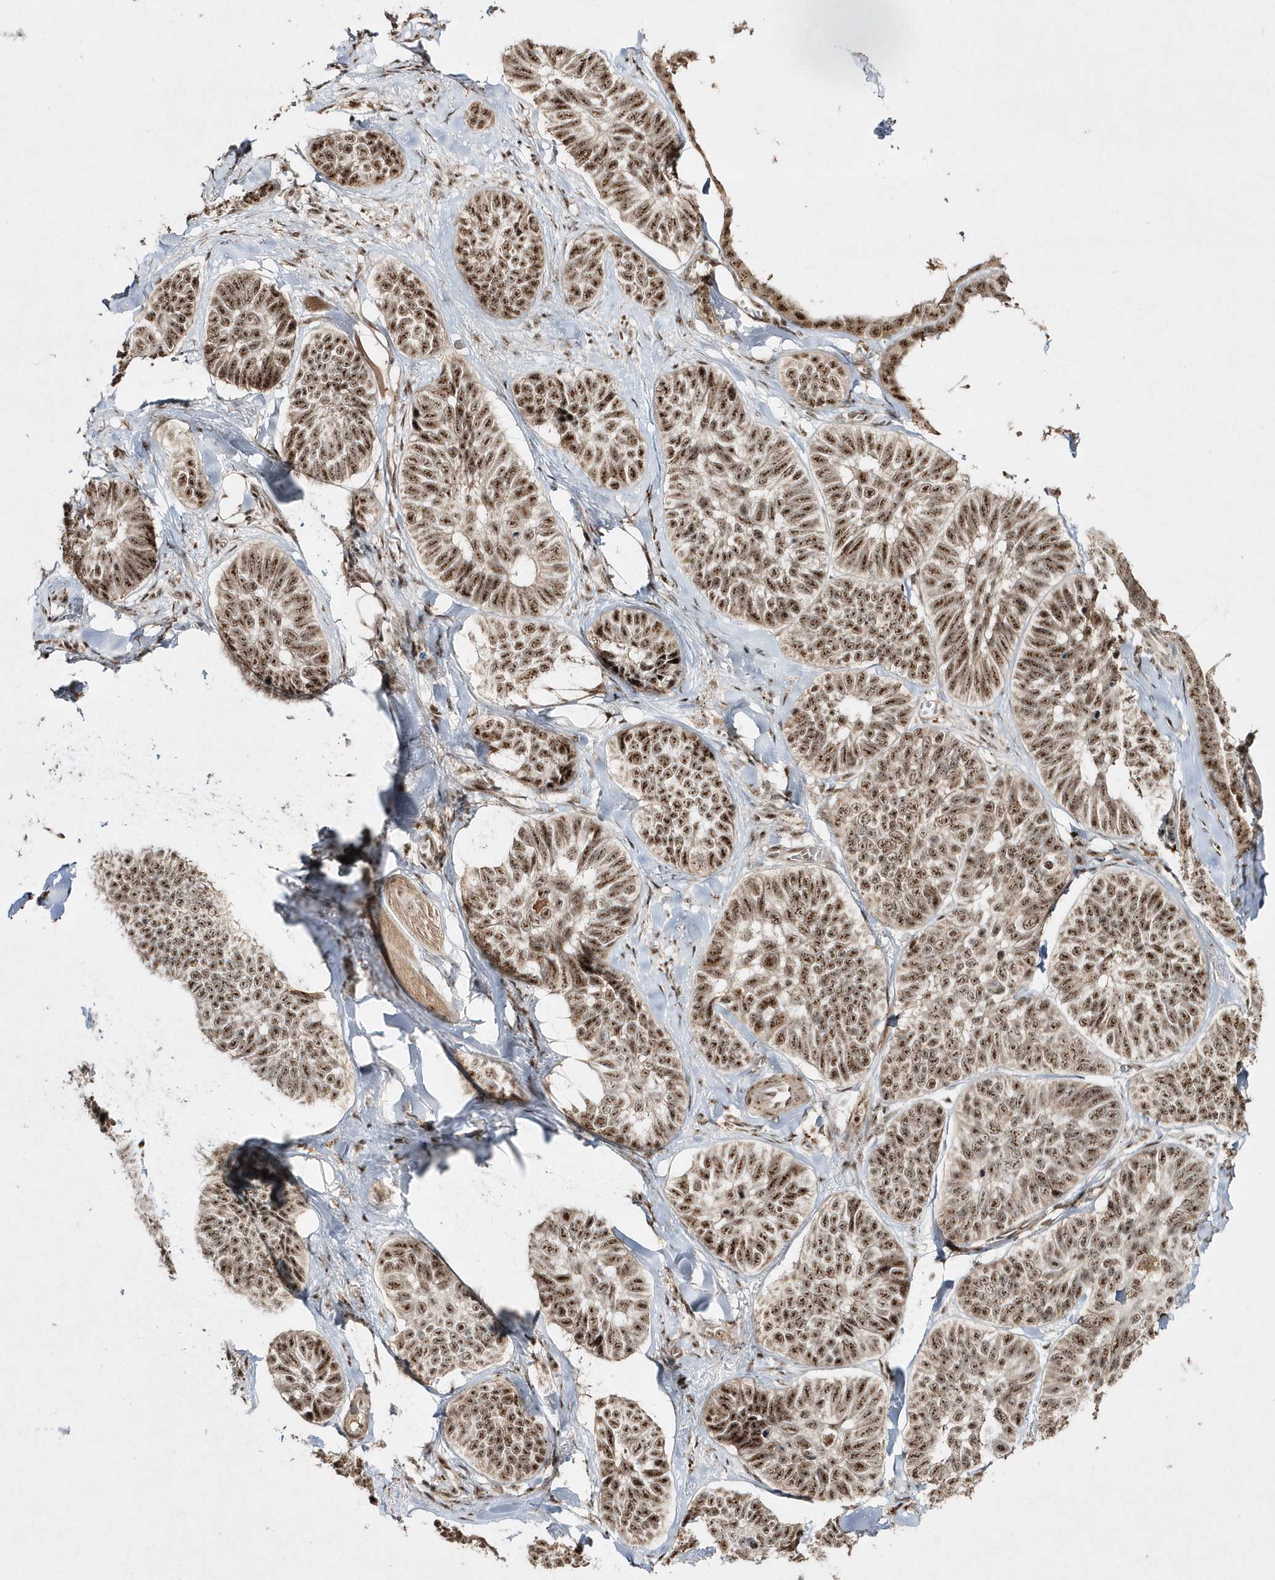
{"staining": {"intensity": "strong", "quantity": ">75%", "location": "nuclear"}, "tissue": "skin cancer", "cell_type": "Tumor cells", "image_type": "cancer", "snomed": [{"axis": "morphology", "description": "Basal cell carcinoma"}, {"axis": "topography", "description": "Skin"}], "caption": "Brown immunohistochemical staining in human skin cancer shows strong nuclear expression in approximately >75% of tumor cells.", "gene": "POLR3B", "patient": {"sex": "male", "age": 62}}